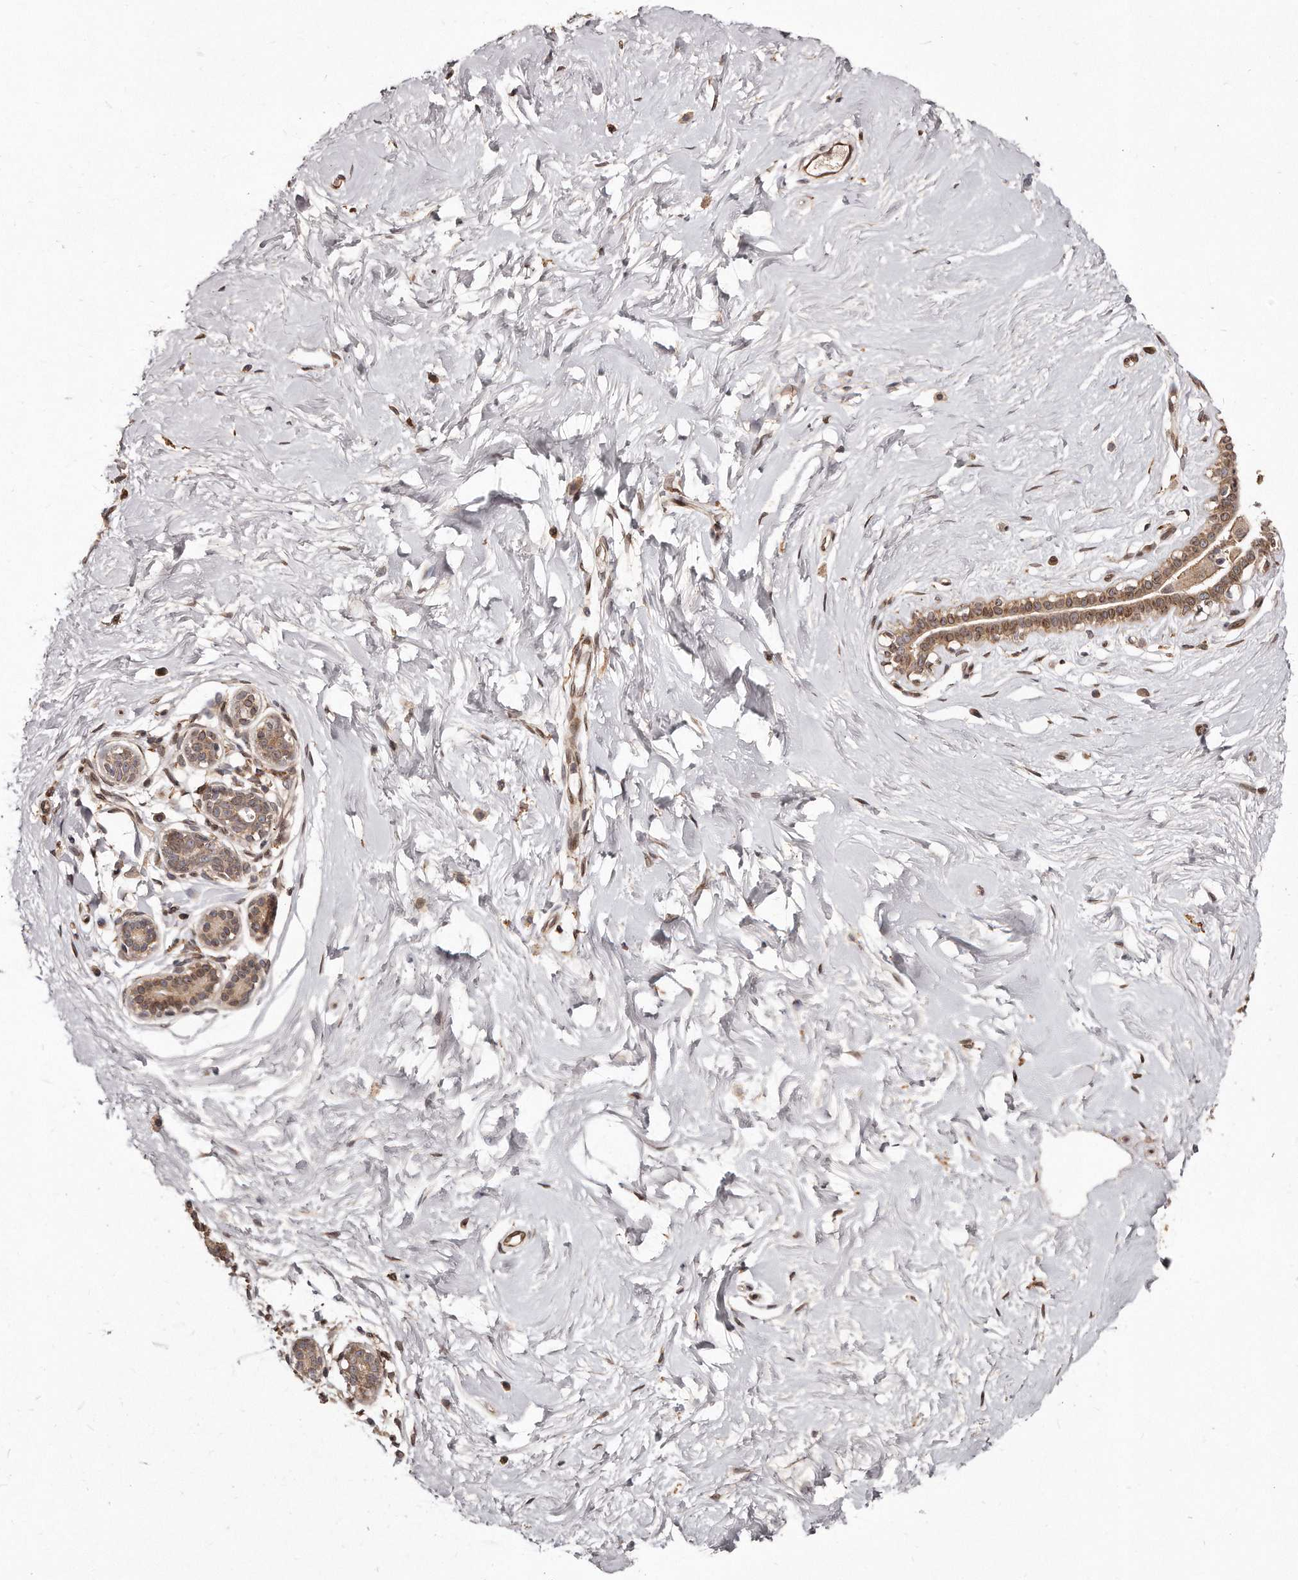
{"staining": {"intensity": "moderate", "quantity": ">75%", "location": "nuclear"}, "tissue": "breast", "cell_type": "Adipocytes", "image_type": "normal", "snomed": [{"axis": "morphology", "description": "Normal tissue, NOS"}, {"axis": "morphology", "description": "Adenoma, NOS"}, {"axis": "topography", "description": "Breast"}], "caption": "Immunohistochemistry (DAB) staining of unremarkable human breast shows moderate nuclear protein staining in about >75% of adipocytes.", "gene": "HASPIN", "patient": {"sex": "female", "age": 23}}